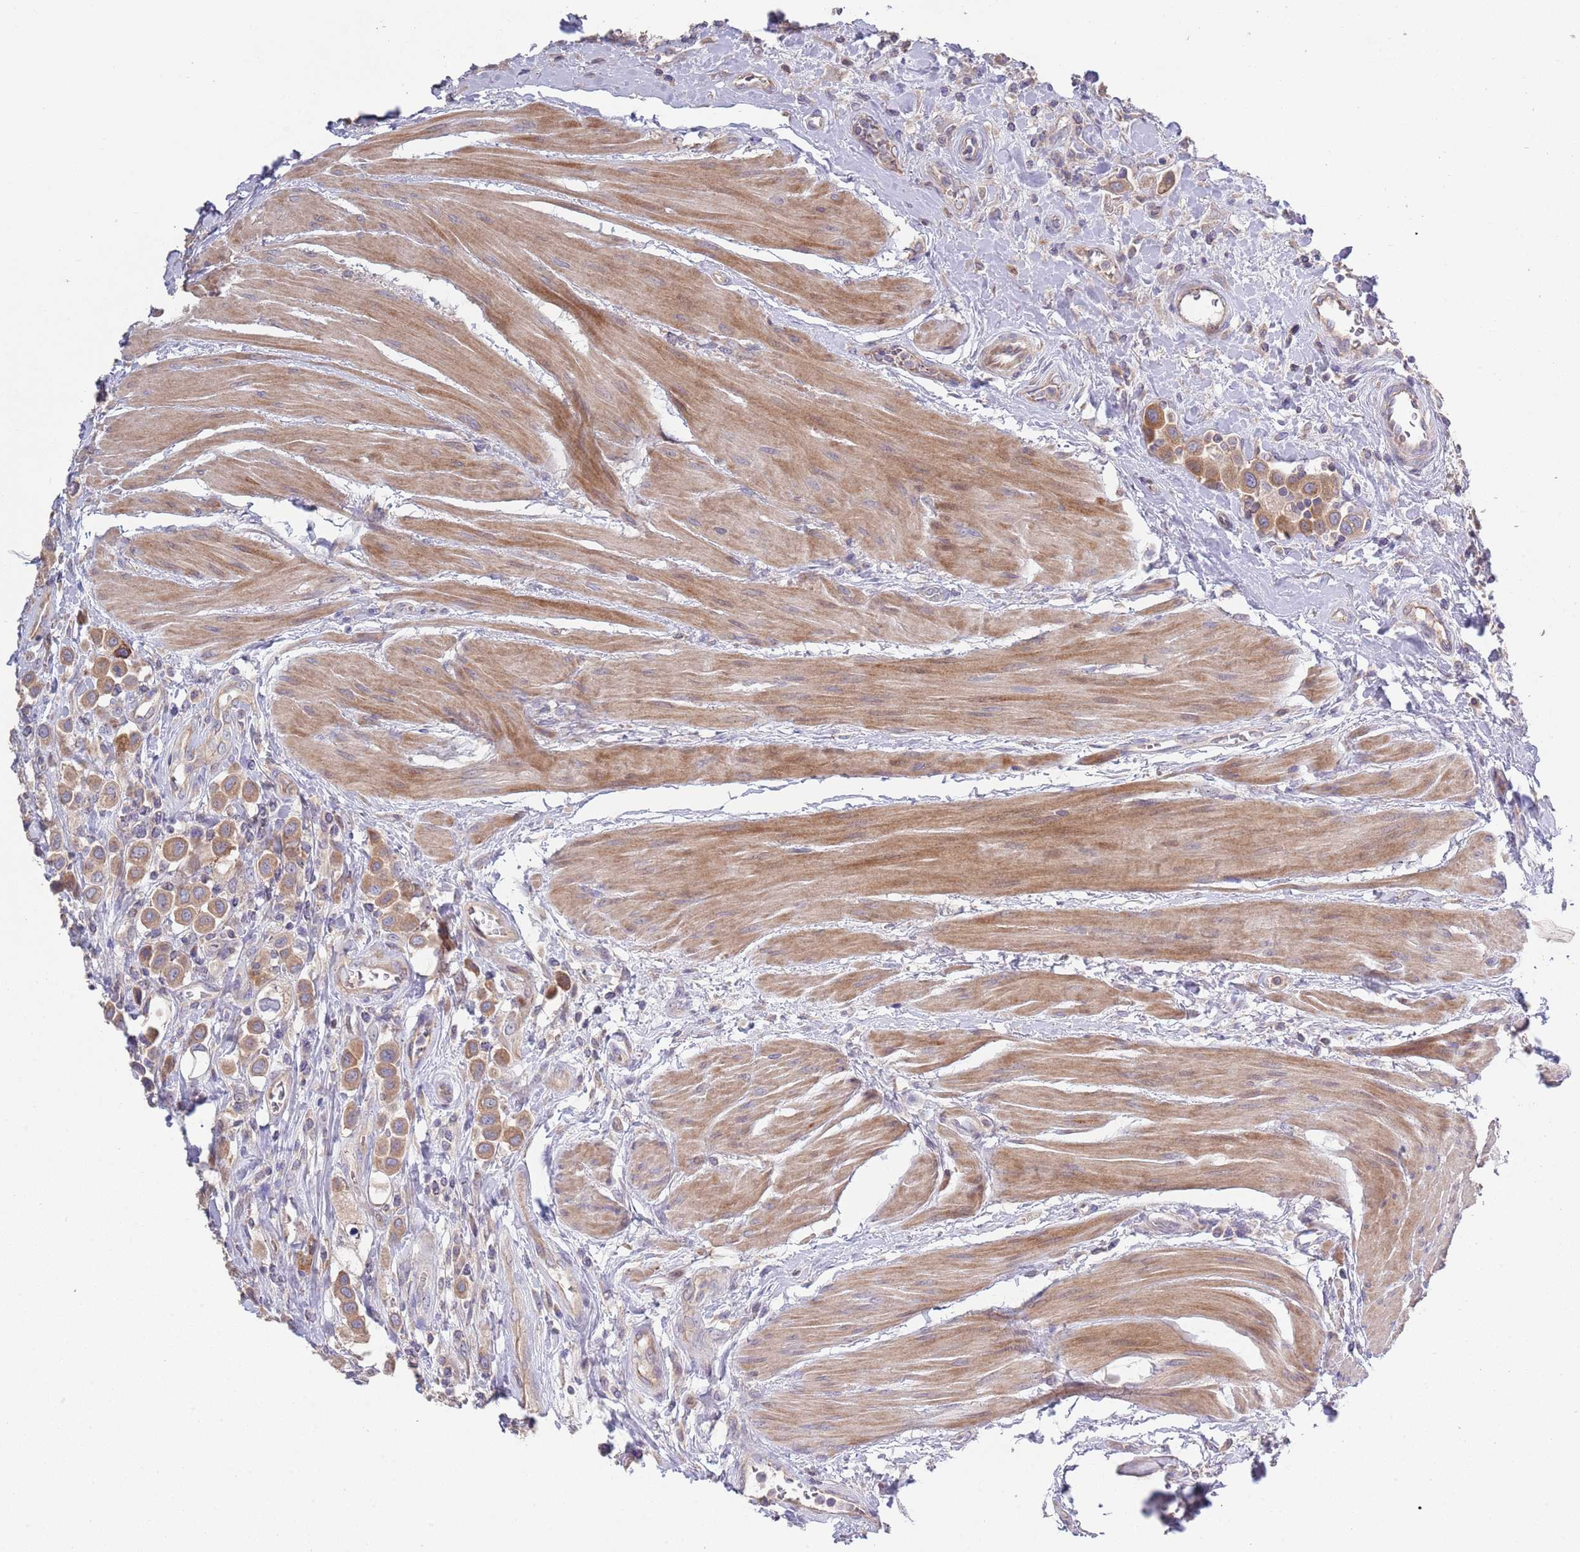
{"staining": {"intensity": "moderate", "quantity": ">75%", "location": "cytoplasmic/membranous"}, "tissue": "urothelial cancer", "cell_type": "Tumor cells", "image_type": "cancer", "snomed": [{"axis": "morphology", "description": "Urothelial carcinoma, High grade"}, {"axis": "topography", "description": "Urinary bladder"}], "caption": "This is a micrograph of IHC staining of urothelial cancer, which shows moderate staining in the cytoplasmic/membranous of tumor cells.", "gene": "ABCC10", "patient": {"sex": "male", "age": 50}}